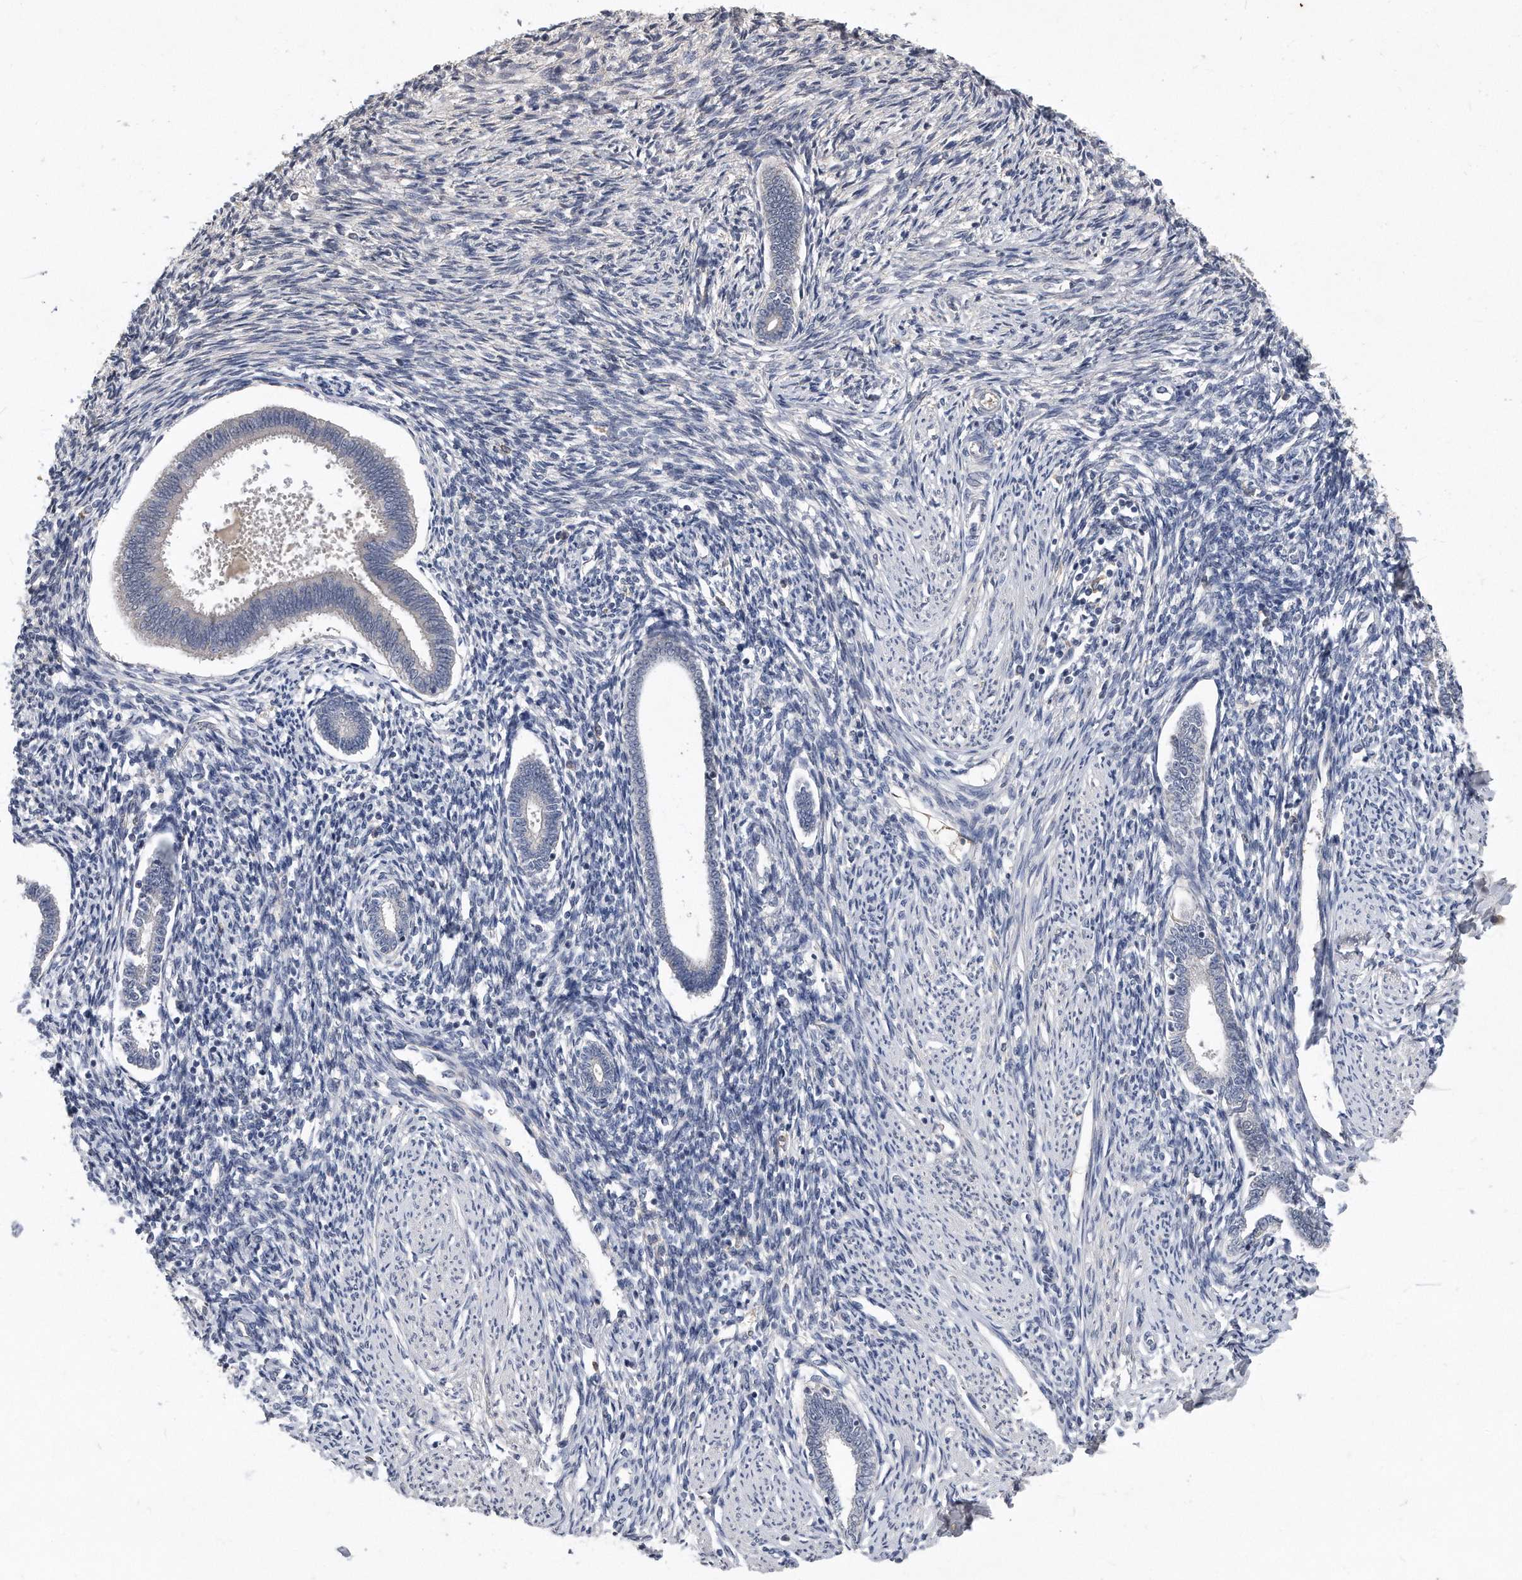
{"staining": {"intensity": "negative", "quantity": "none", "location": "none"}, "tissue": "endometrium", "cell_type": "Cells in endometrial stroma", "image_type": "normal", "snomed": [{"axis": "morphology", "description": "Normal tissue, NOS"}, {"axis": "topography", "description": "Endometrium"}], "caption": "The photomicrograph exhibits no staining of cells in endometrial stroma in benign endometrium.", "gene": "HOMER3", "patient": {"sex": "female", "age": 56}}